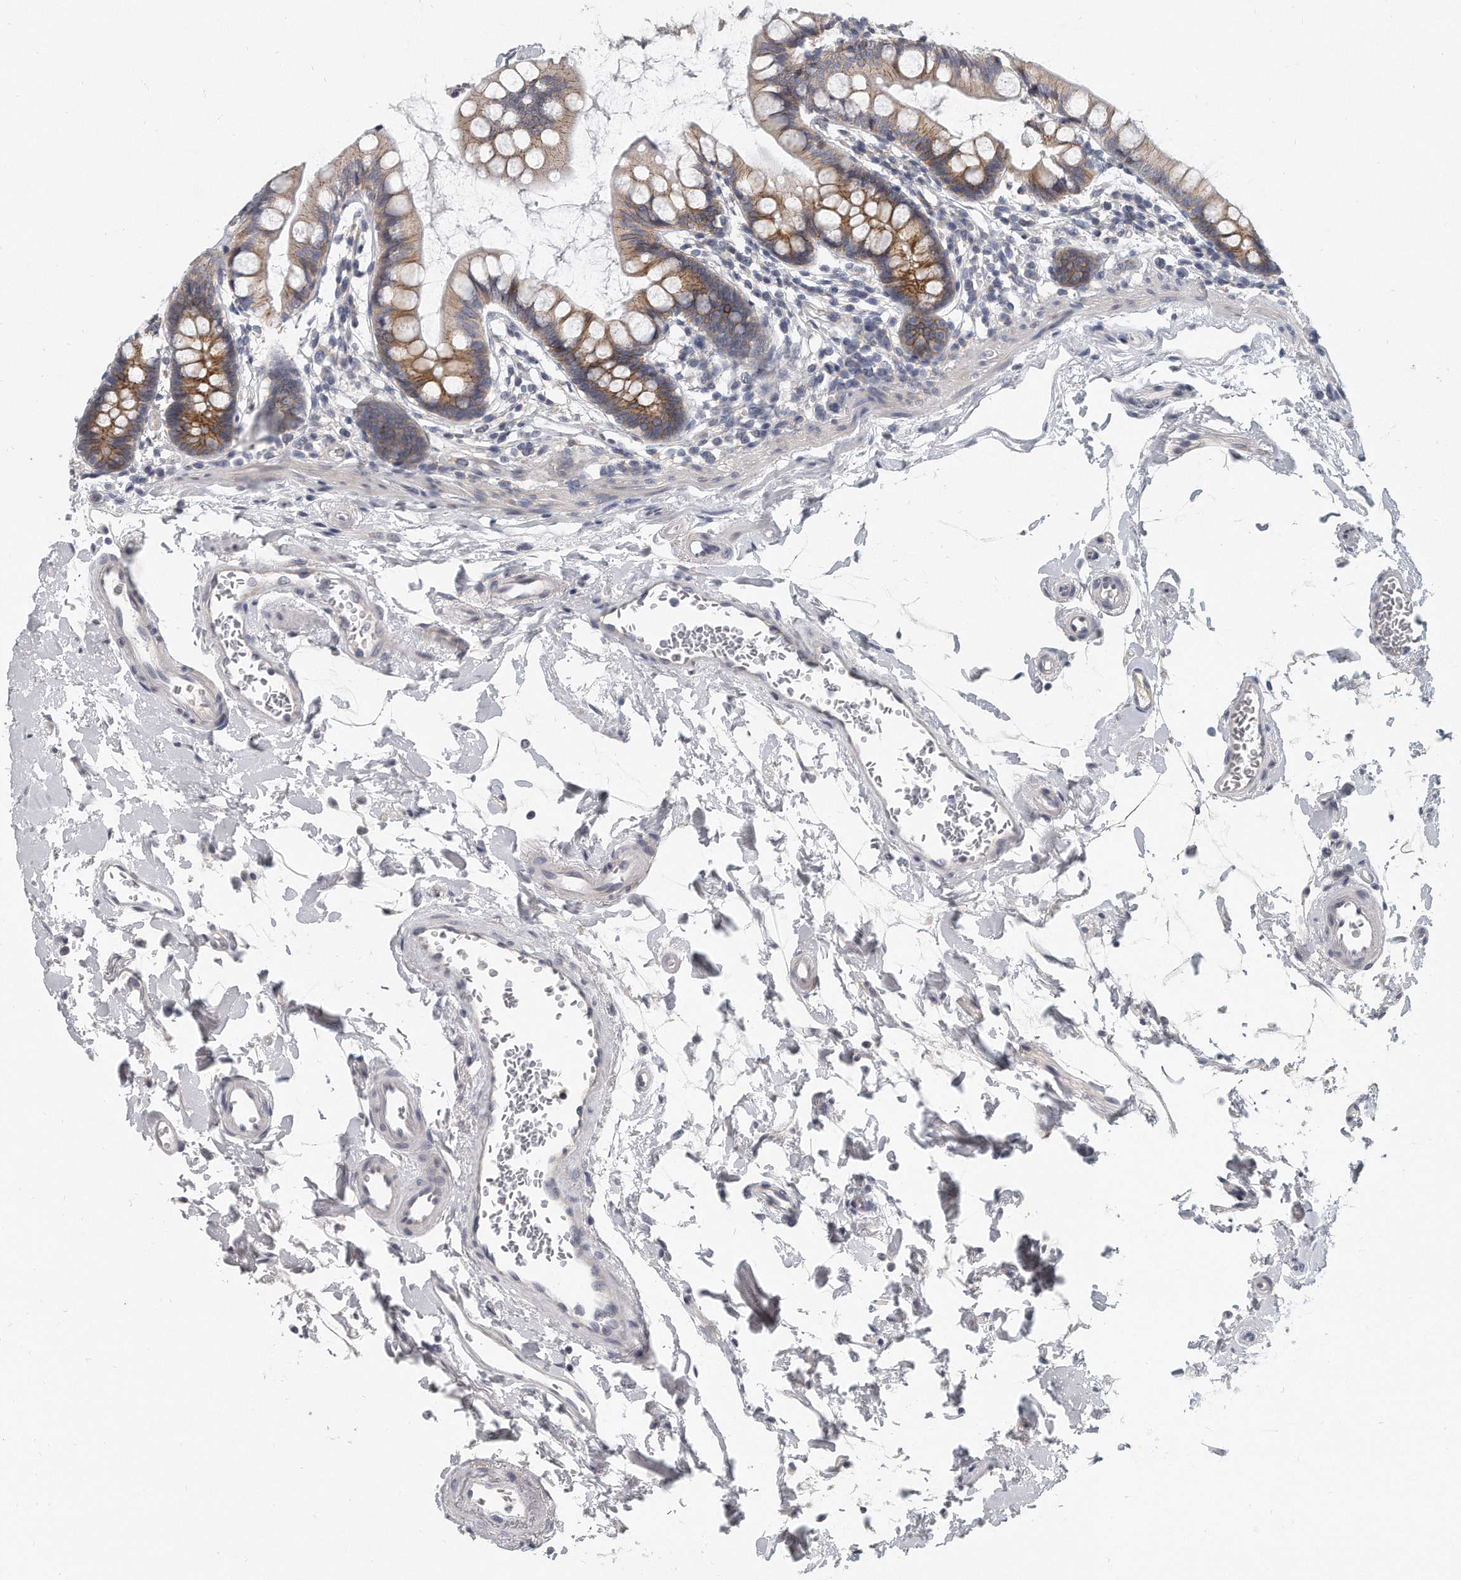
{"staining": {"intensity": "moderate", "quantity": ">75%", "location": "cytoplasmic/membranous"}, "tissue": "small intestine", "cell_type": "Glandular cells", "image_type": "normal", "snomed": [{"axis": "morphology", "description": "Normal tissue, NOS"}, {"axis": "topography", "description": "Small intestine"}], "caption": "Glandular cells reveal moderate cytoplasmic/membranous expression in about >75% of cells in normal small intestine.", "gene": "PLEKHA6", "patient": {"sex": "female", "age": 84}}